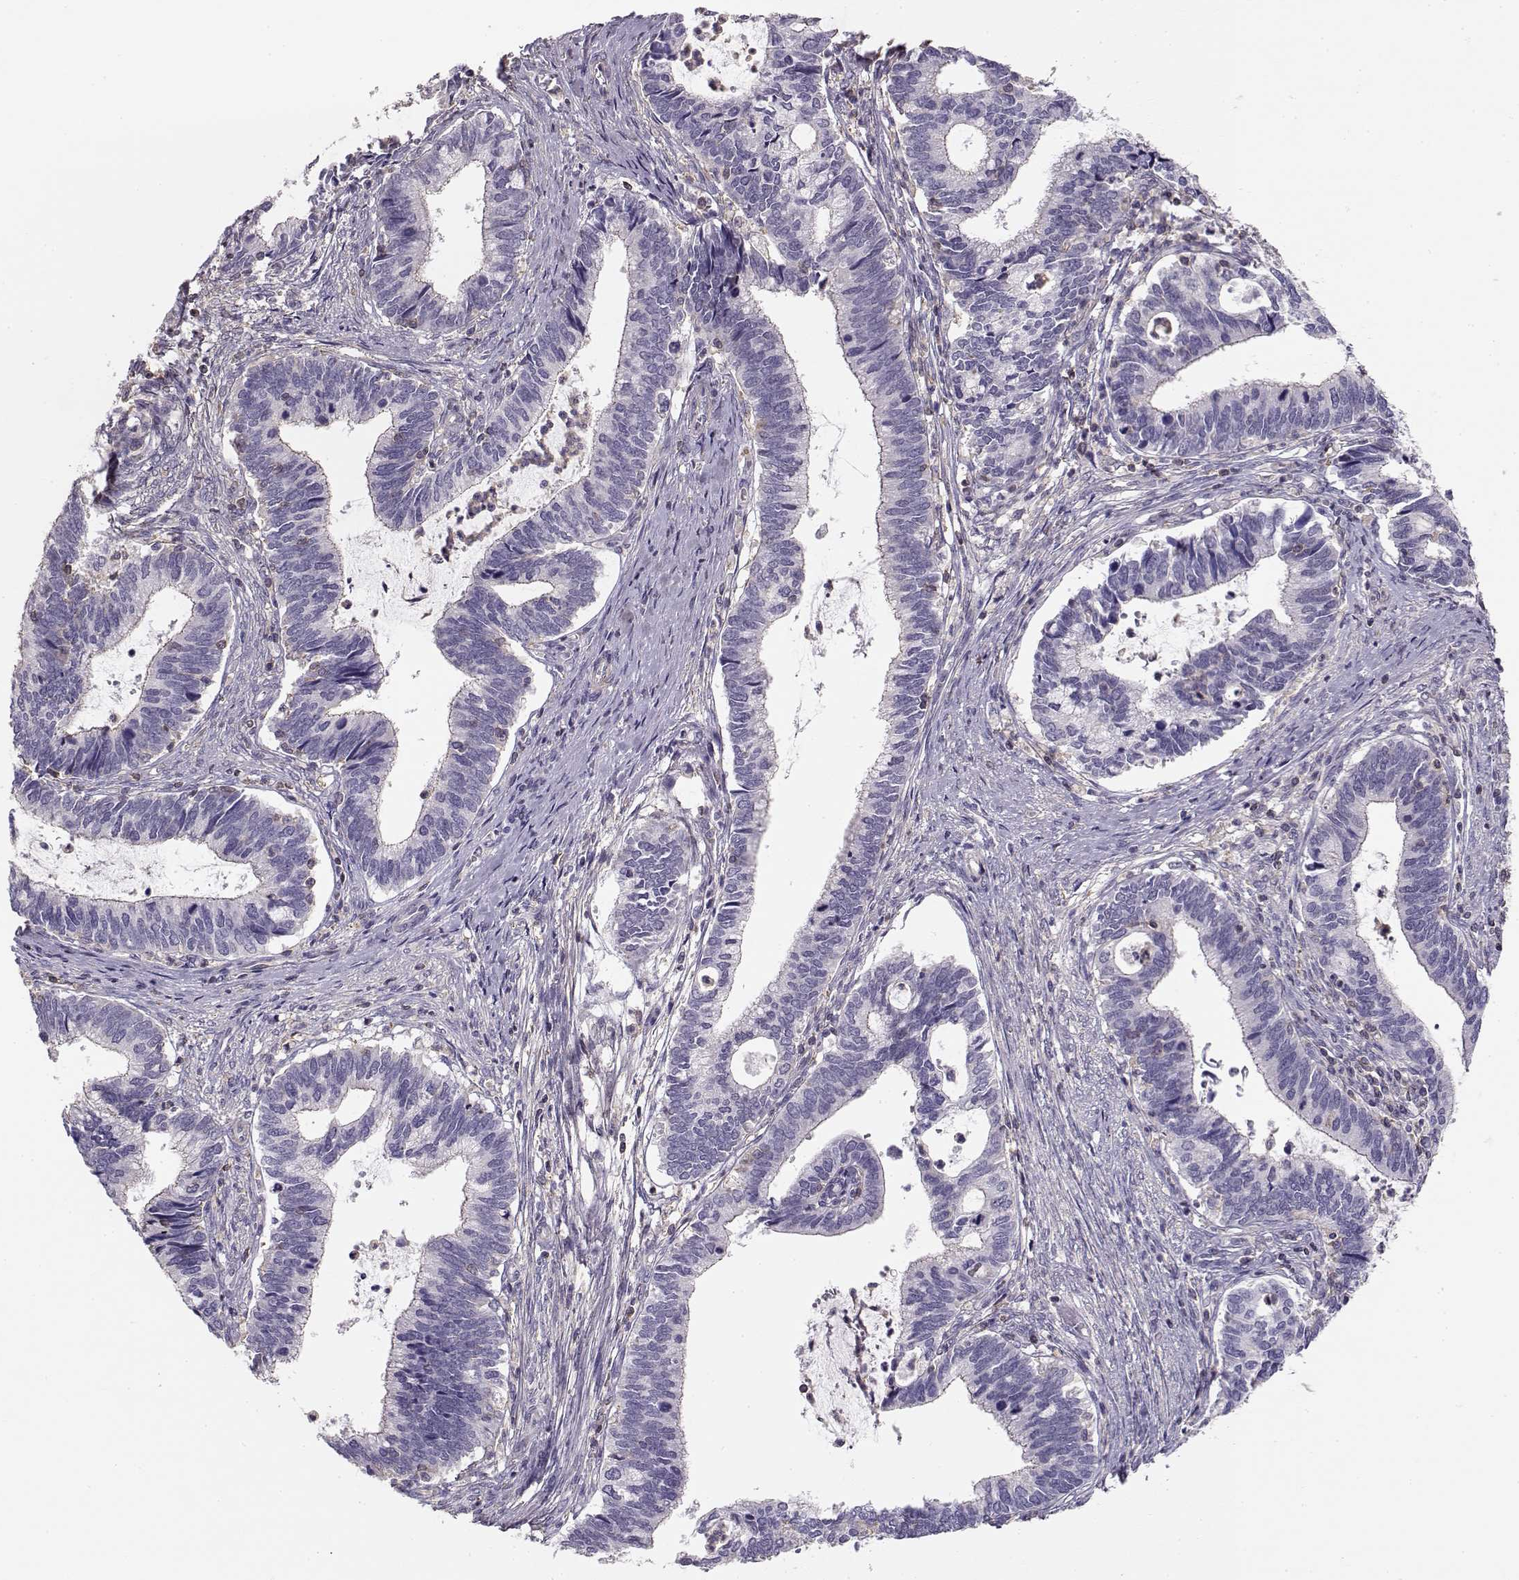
{"staining": {"intensity": "negative", "quantity": "none", "location": "none"}, "tissue": "cervical cancer", "cell_type": "Tumor cells", "image_type": "cancer", "snomed": [{"axis": "morphology", "description": "Adenocarcinoma, NOS"}, {"axis": "topography", "description": "Cervix"}], "caption": "Micrograph shows no protein positivity in tumor cells of cervical cancer (adenocarcinoma) tissue.", "gene": "DAPL1", "patient": {"sex": "female", "age": 42}}